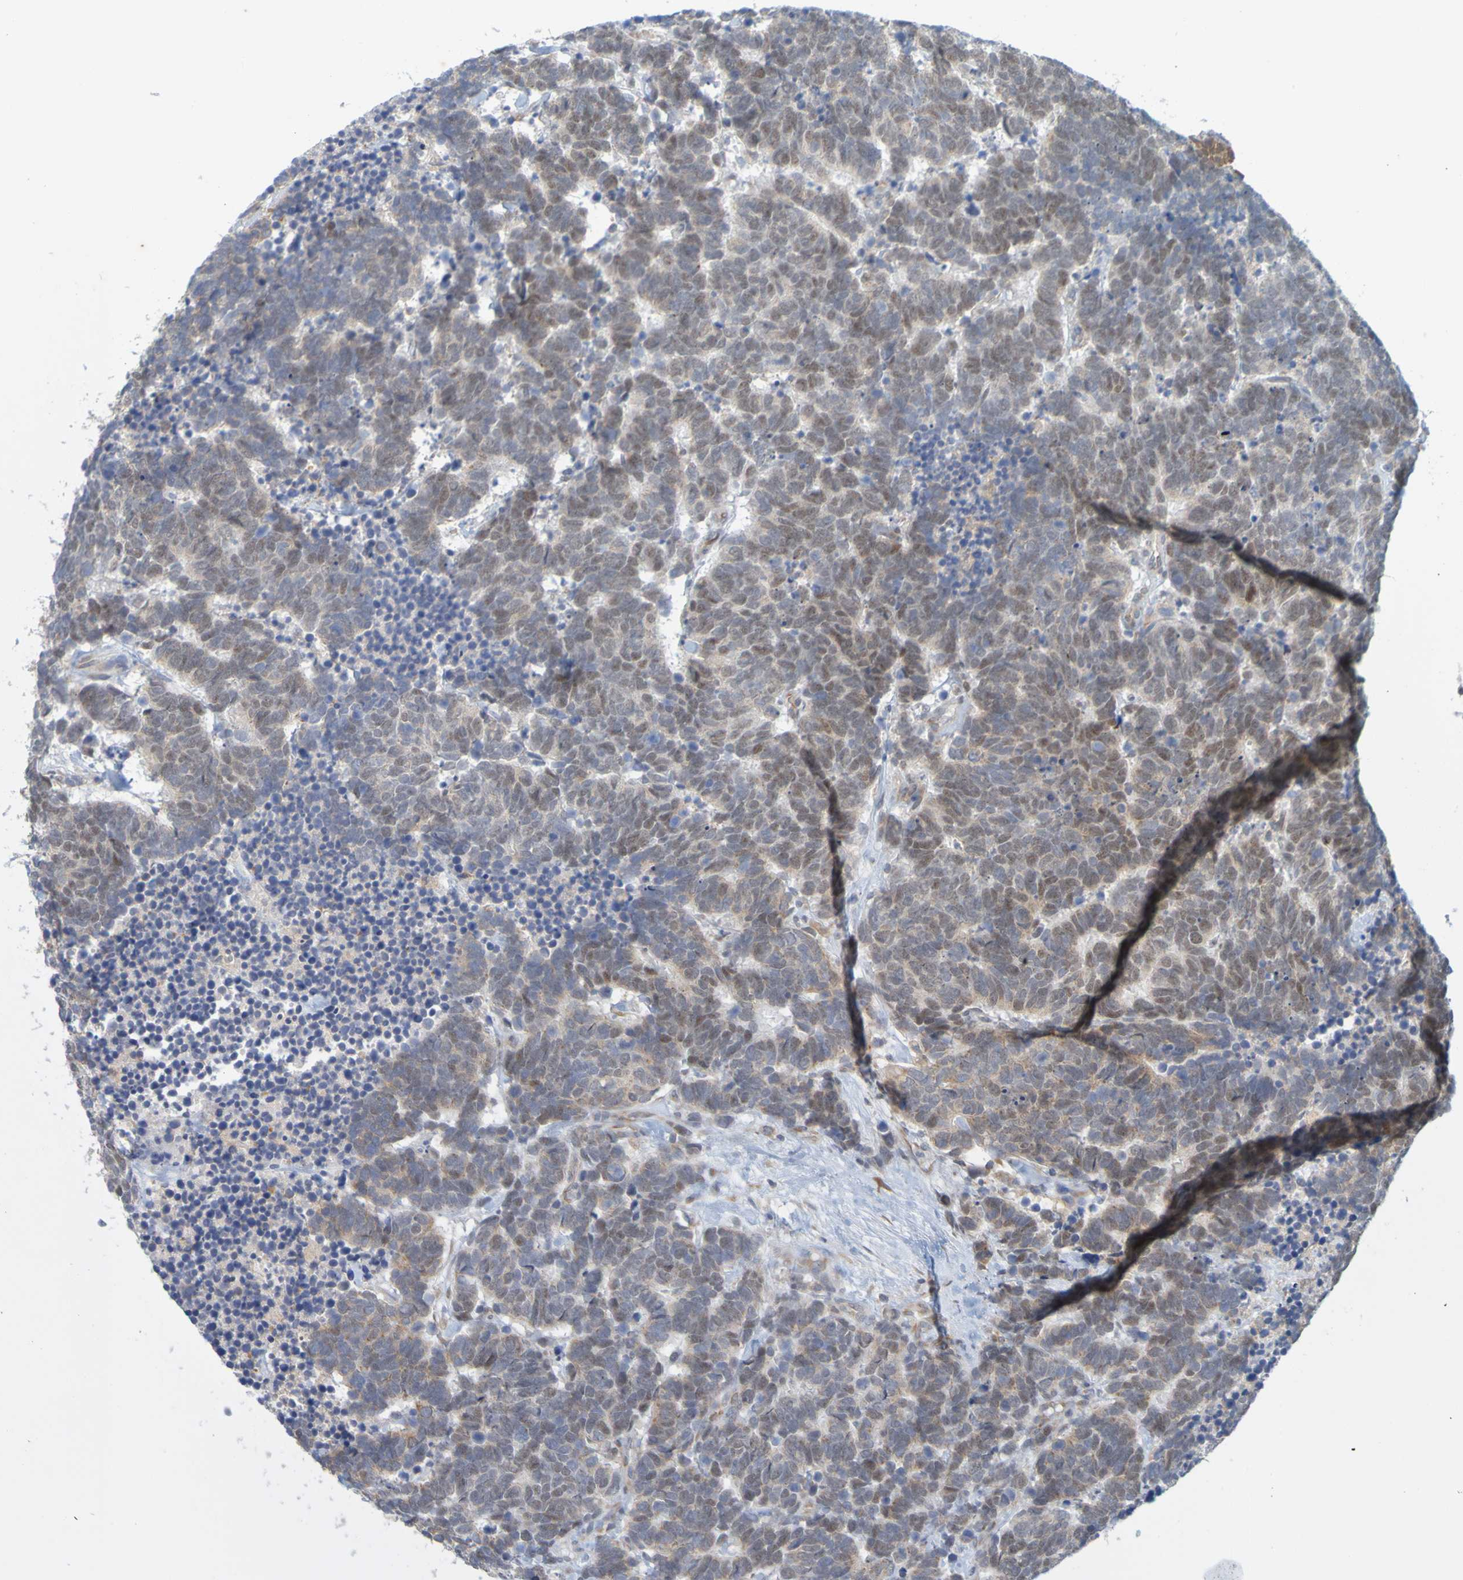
{"staining": {"intensity": "moderate", "quantity": "25%-75%", "location": "cytoplasmic/membranous,nuclear"}, "tissue": "carcinoid", "cell_type": "Tumor cells", "image_type": "cancer", "snomed": [{"axis": "morphology", "description": "Carcinoma, NOS"}, {"axis": "morphology", "description": "Carcinoid, malignant, NOS"}, {"axis": "topography", "description": "Urinary bladder"}], "caption": "There is medium levels of moderate cytoplasmic/membranous and nuclear staining in tumor cells of carcinoid, as demonstrated by immunohistochemical staining (brown color).", "gene": "MOGS", "patient": {"sex": "male", "age": 57}}